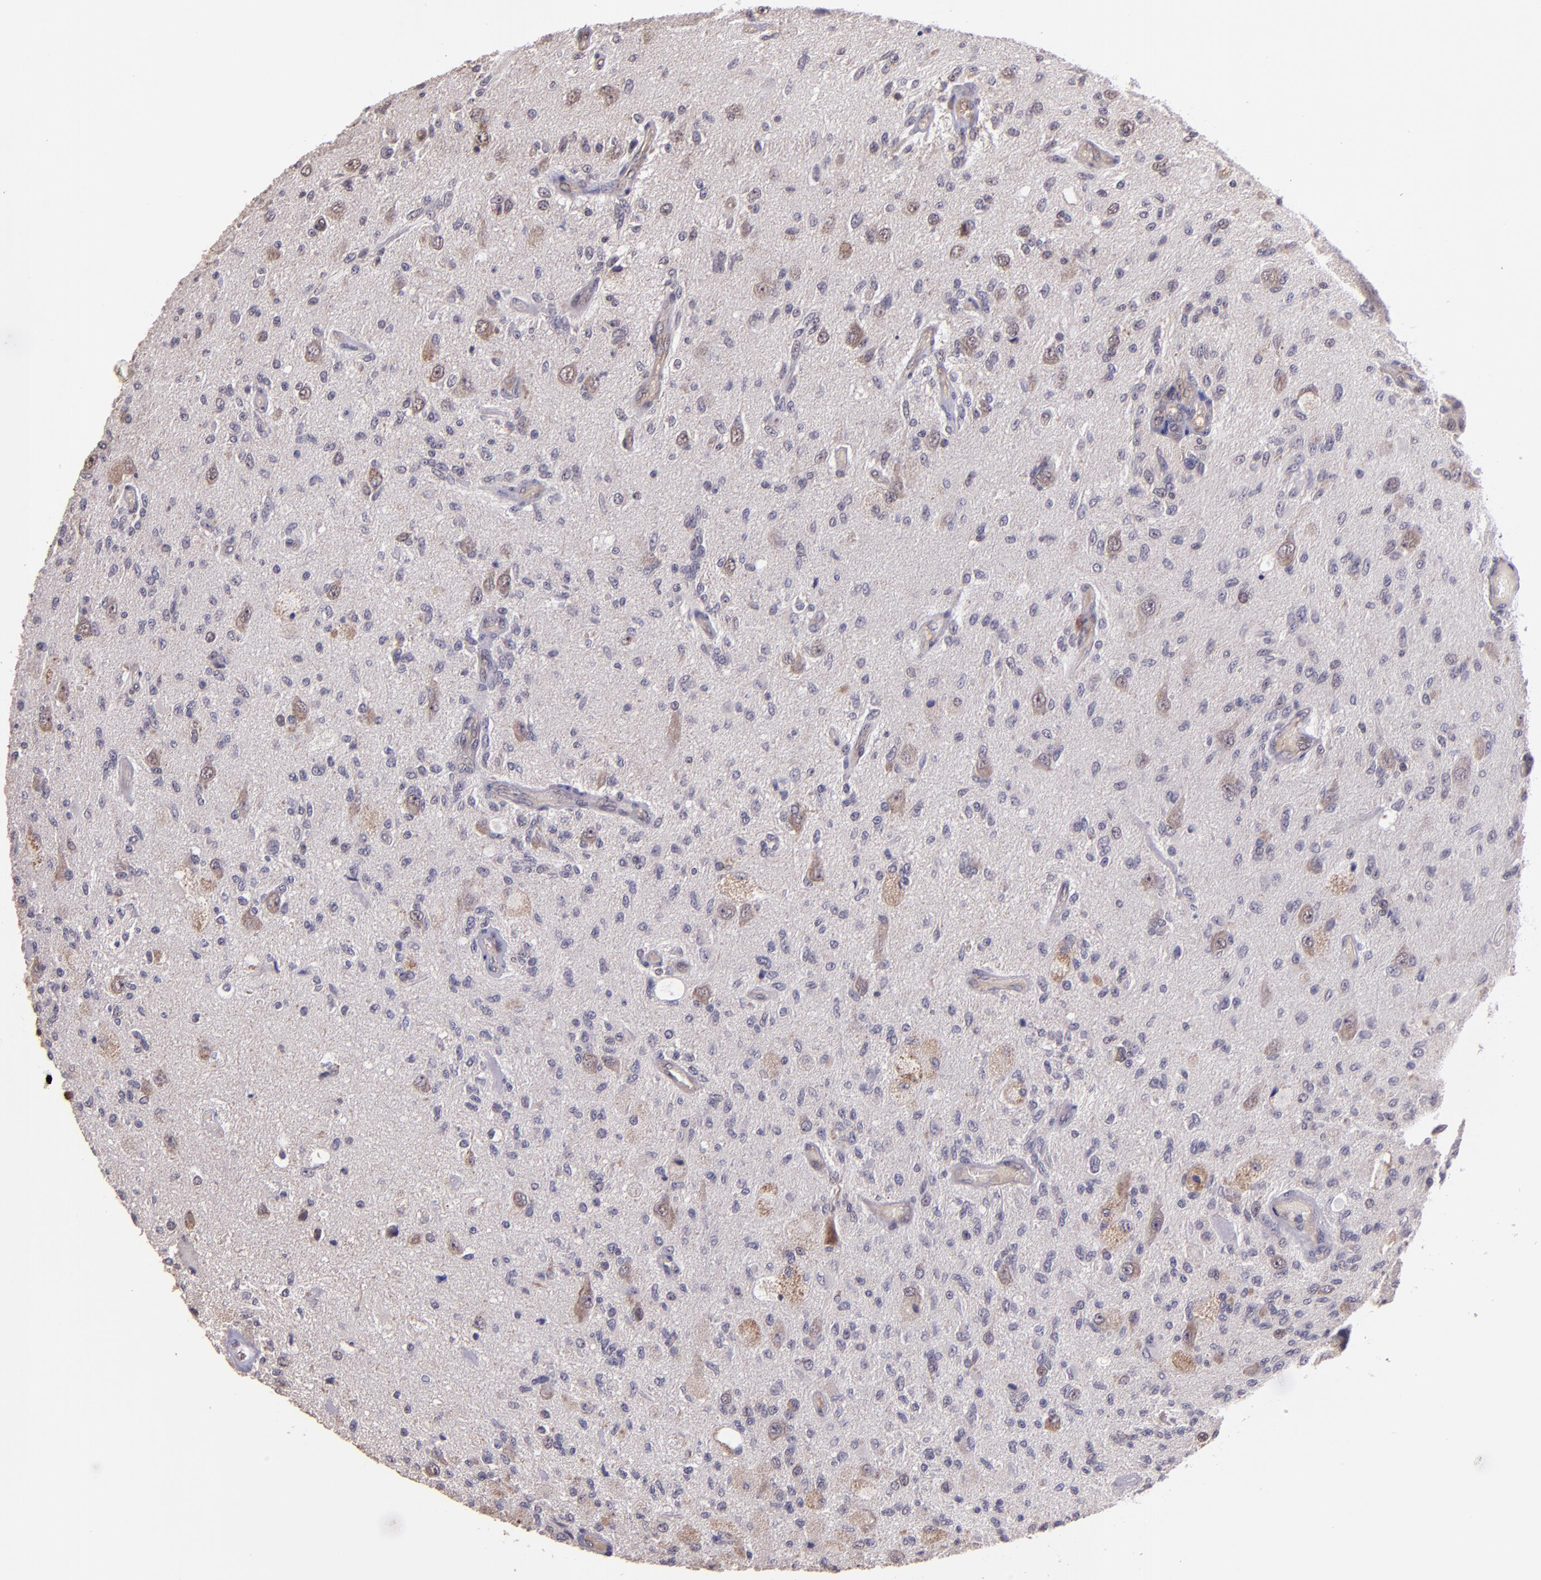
{"staining": {"intensity": "moderate", "quantity": "25%-75%", "location": "cytoplasmic/membranous"}, "tissue": "glioma", "cell_type": "Tumor cells", "image_type": "cancer", "snomed": [{"axis": "morphology", "description": "Normal tissue, NOS"}, {"axis": "morphology", "description": "Glioma, malignant, High grade"}, {"axis": "topography", "description": "Cerebral cortex"}], "caption": "A medium amount of moderate cytoplasmic/membranous positivity is present in approximately 25%-75% of tumor cells in malignant glioma (high-grade) tissue.", "gene": "USP51", "patient": {"sex": "male", "age": 77}}